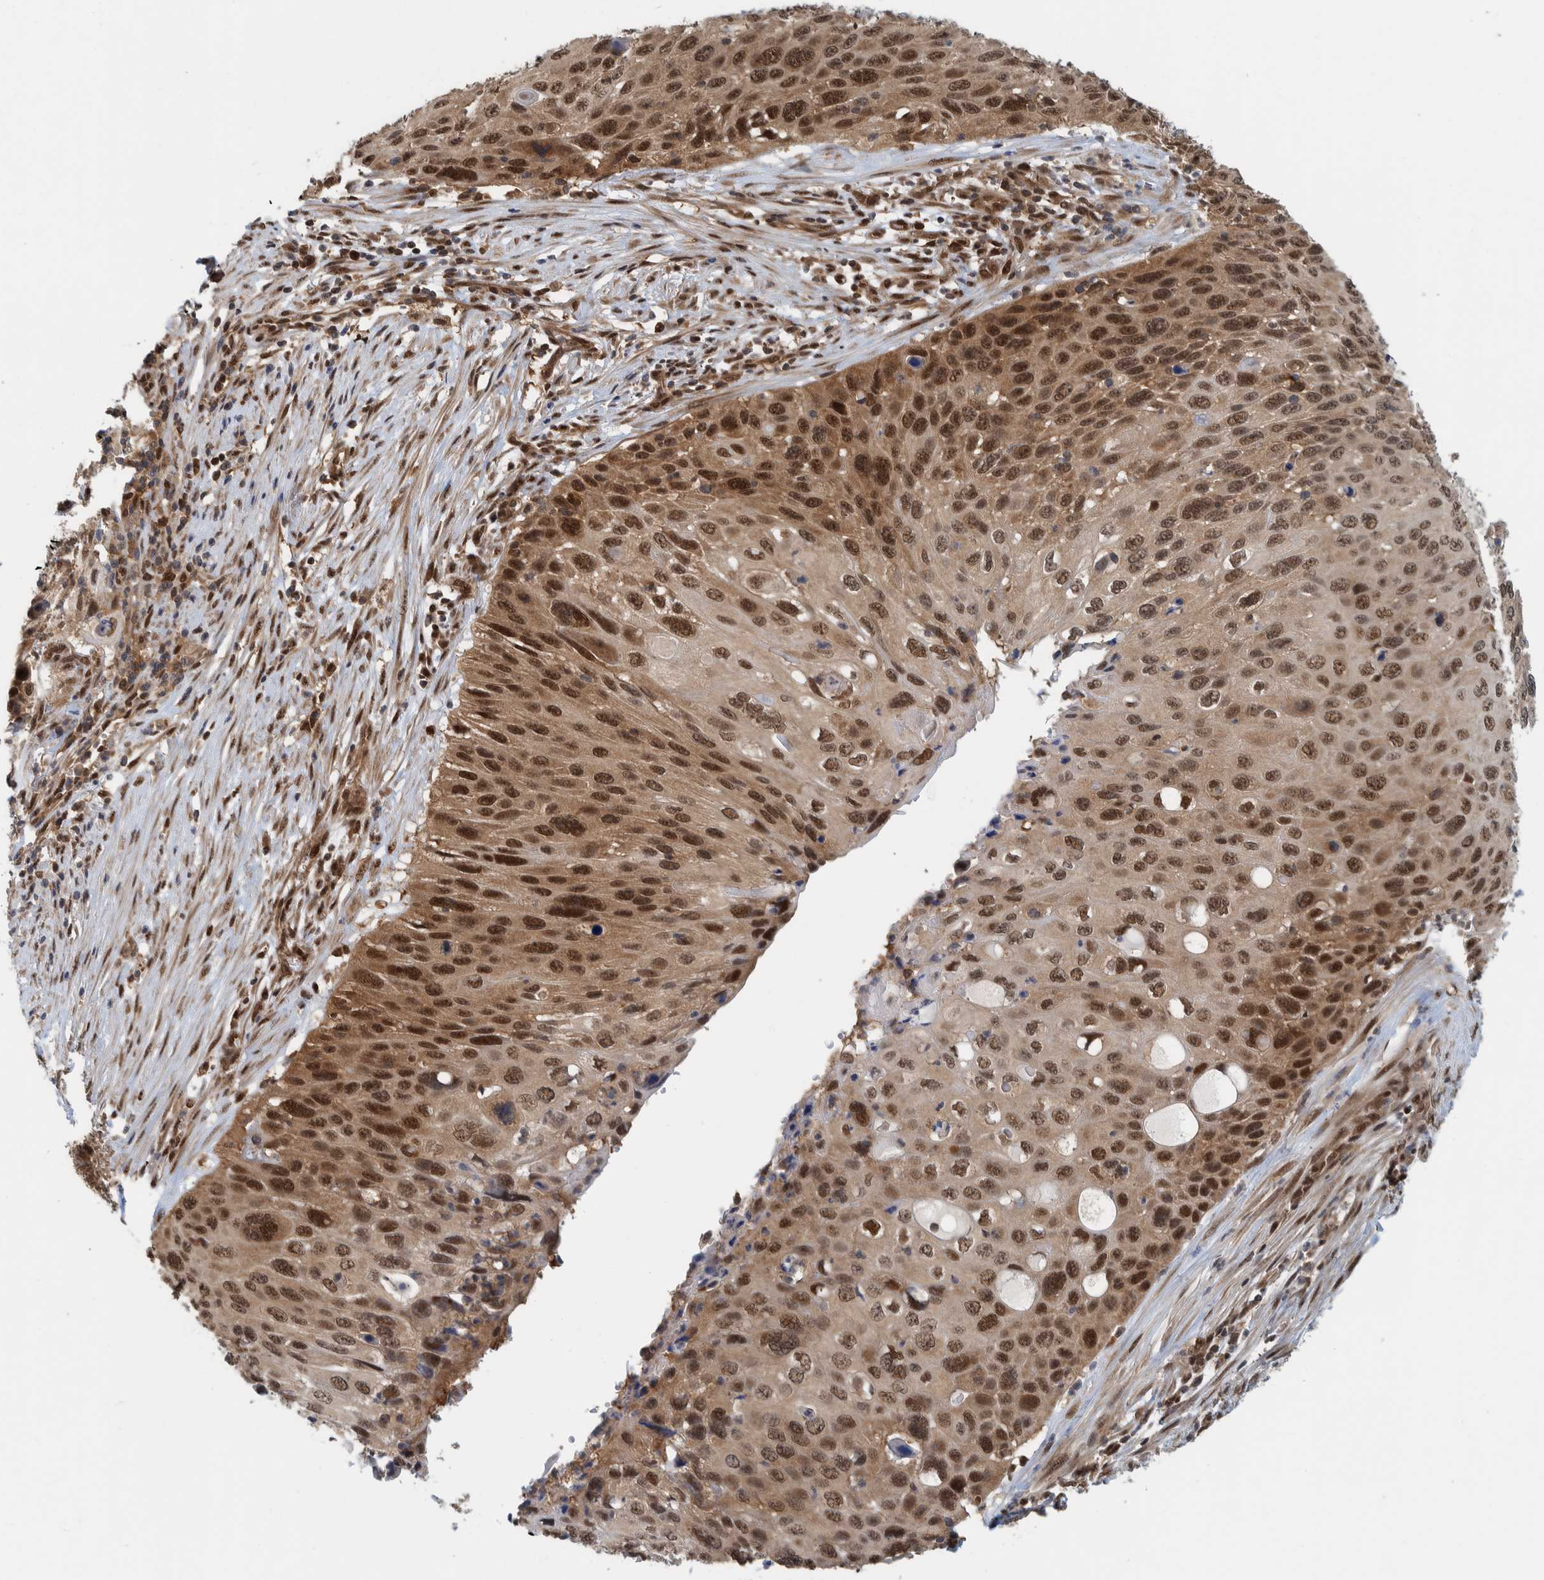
{"staining": {"intensity": "strong", "quantity": ">75%", "location": "nuclear"}, "tissue": "cervical cancer", "cell_type": "Tumor cells", "image_type": "cancer", "snomed": [{"axis": "morphology", "description": "Squamous cell carcinoma, NOS"}, {"axis": "topography", "description": "Cervix"}], "caption": "Squamous cell carcinoma (cervical) stained with immunohistochemistry reveals strong nuclear staining in approximately >75% of tumor cells.", "gene": "COPS3", "patient": {"sex": "female", "age": 70}}